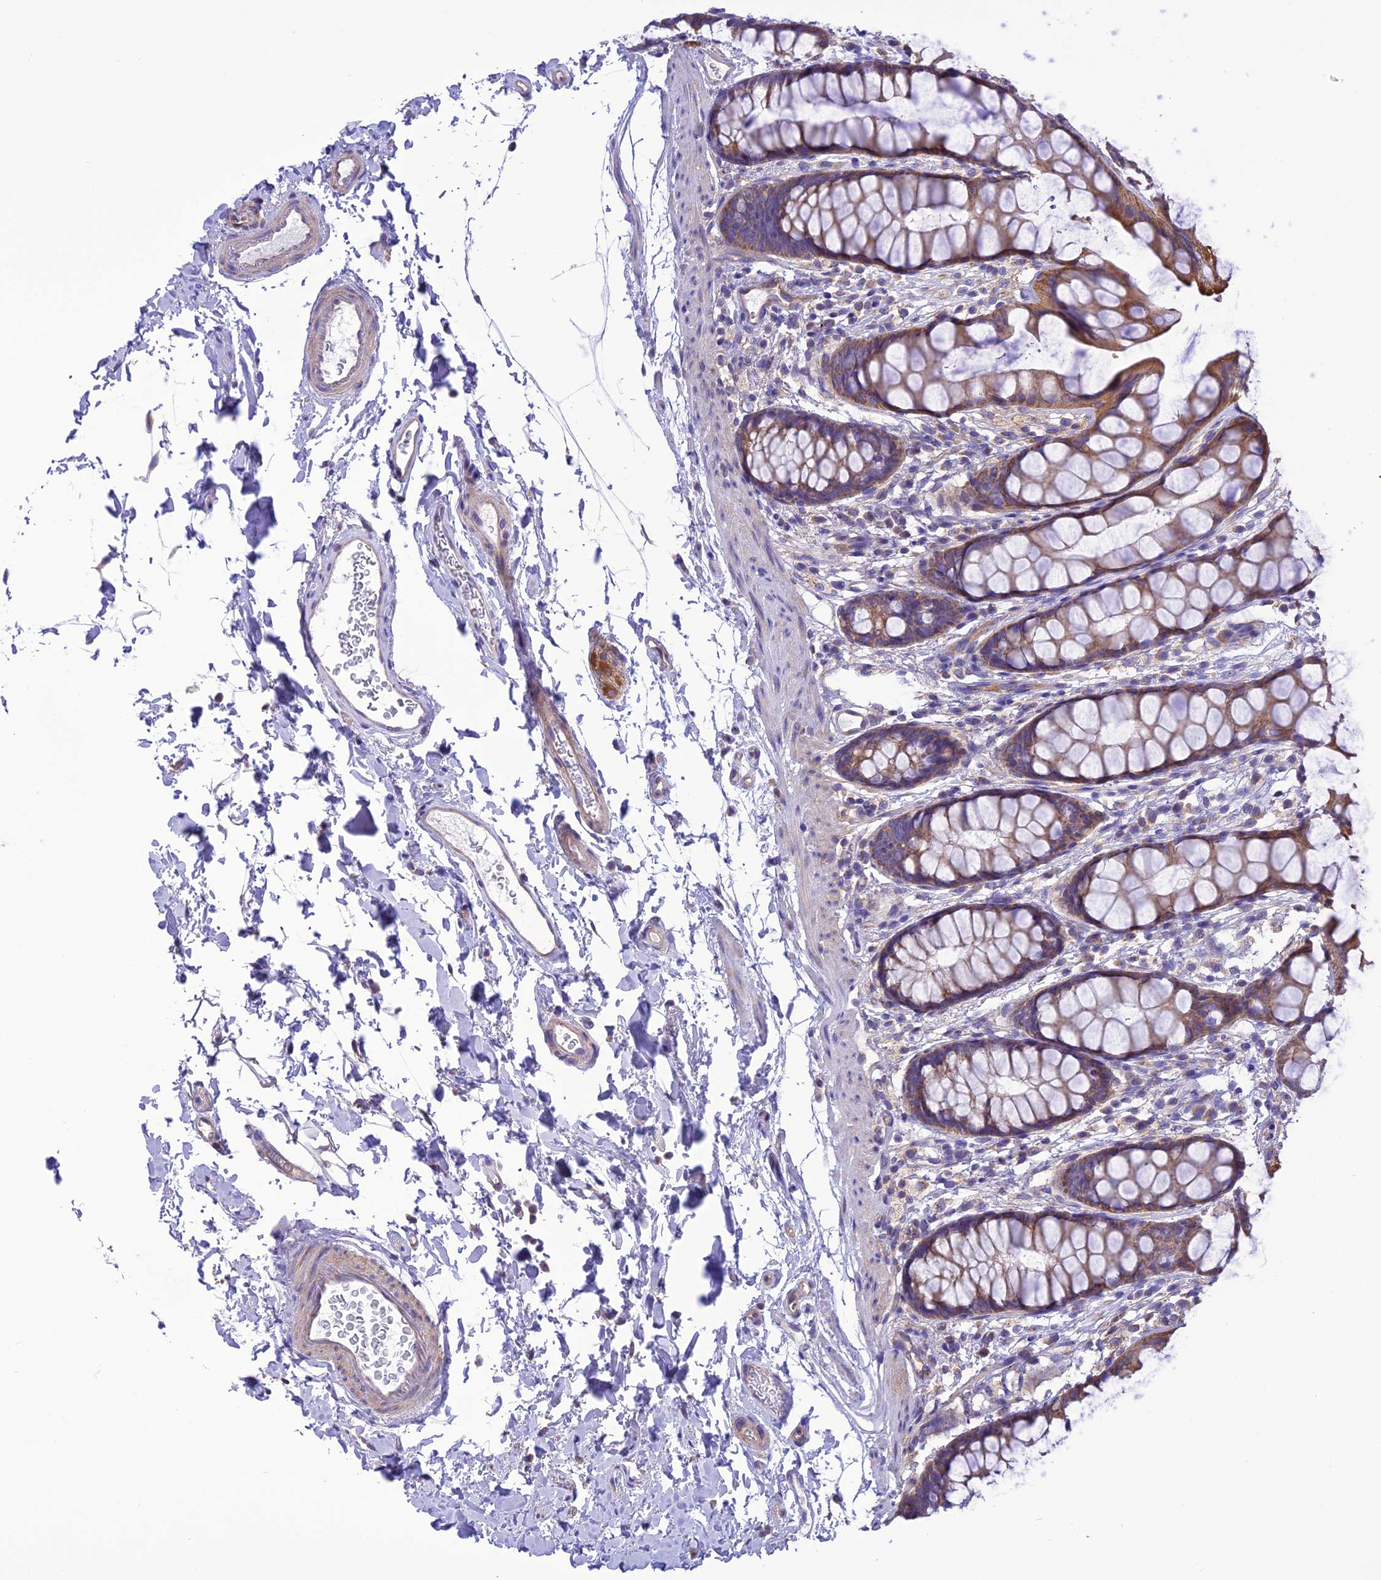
{"staining": {"intensity": "moderate", "quantity": ">75%", "location": "cytoplasmic/membranous"}, "tissue": "rectum", "cell_type": "Glandular cells", "image_type": "normal", "snomed": [{"axis": "morphology", "description": "Normal tissue, NOS"}, {"axis": "topography", "description": "Rectum"}], "caption": "Immunohistochemistry (DAB) staining of unremarkable rectum shows moderate cytoplasmic/membranous protein expression in approximately >75% of glandular cells. Immunohistochemistry stains the protein of interest in brown and the nuclei are stained blue.", "gene": "MAP3K12", "patient": {"sex": "female", "age": 65}}